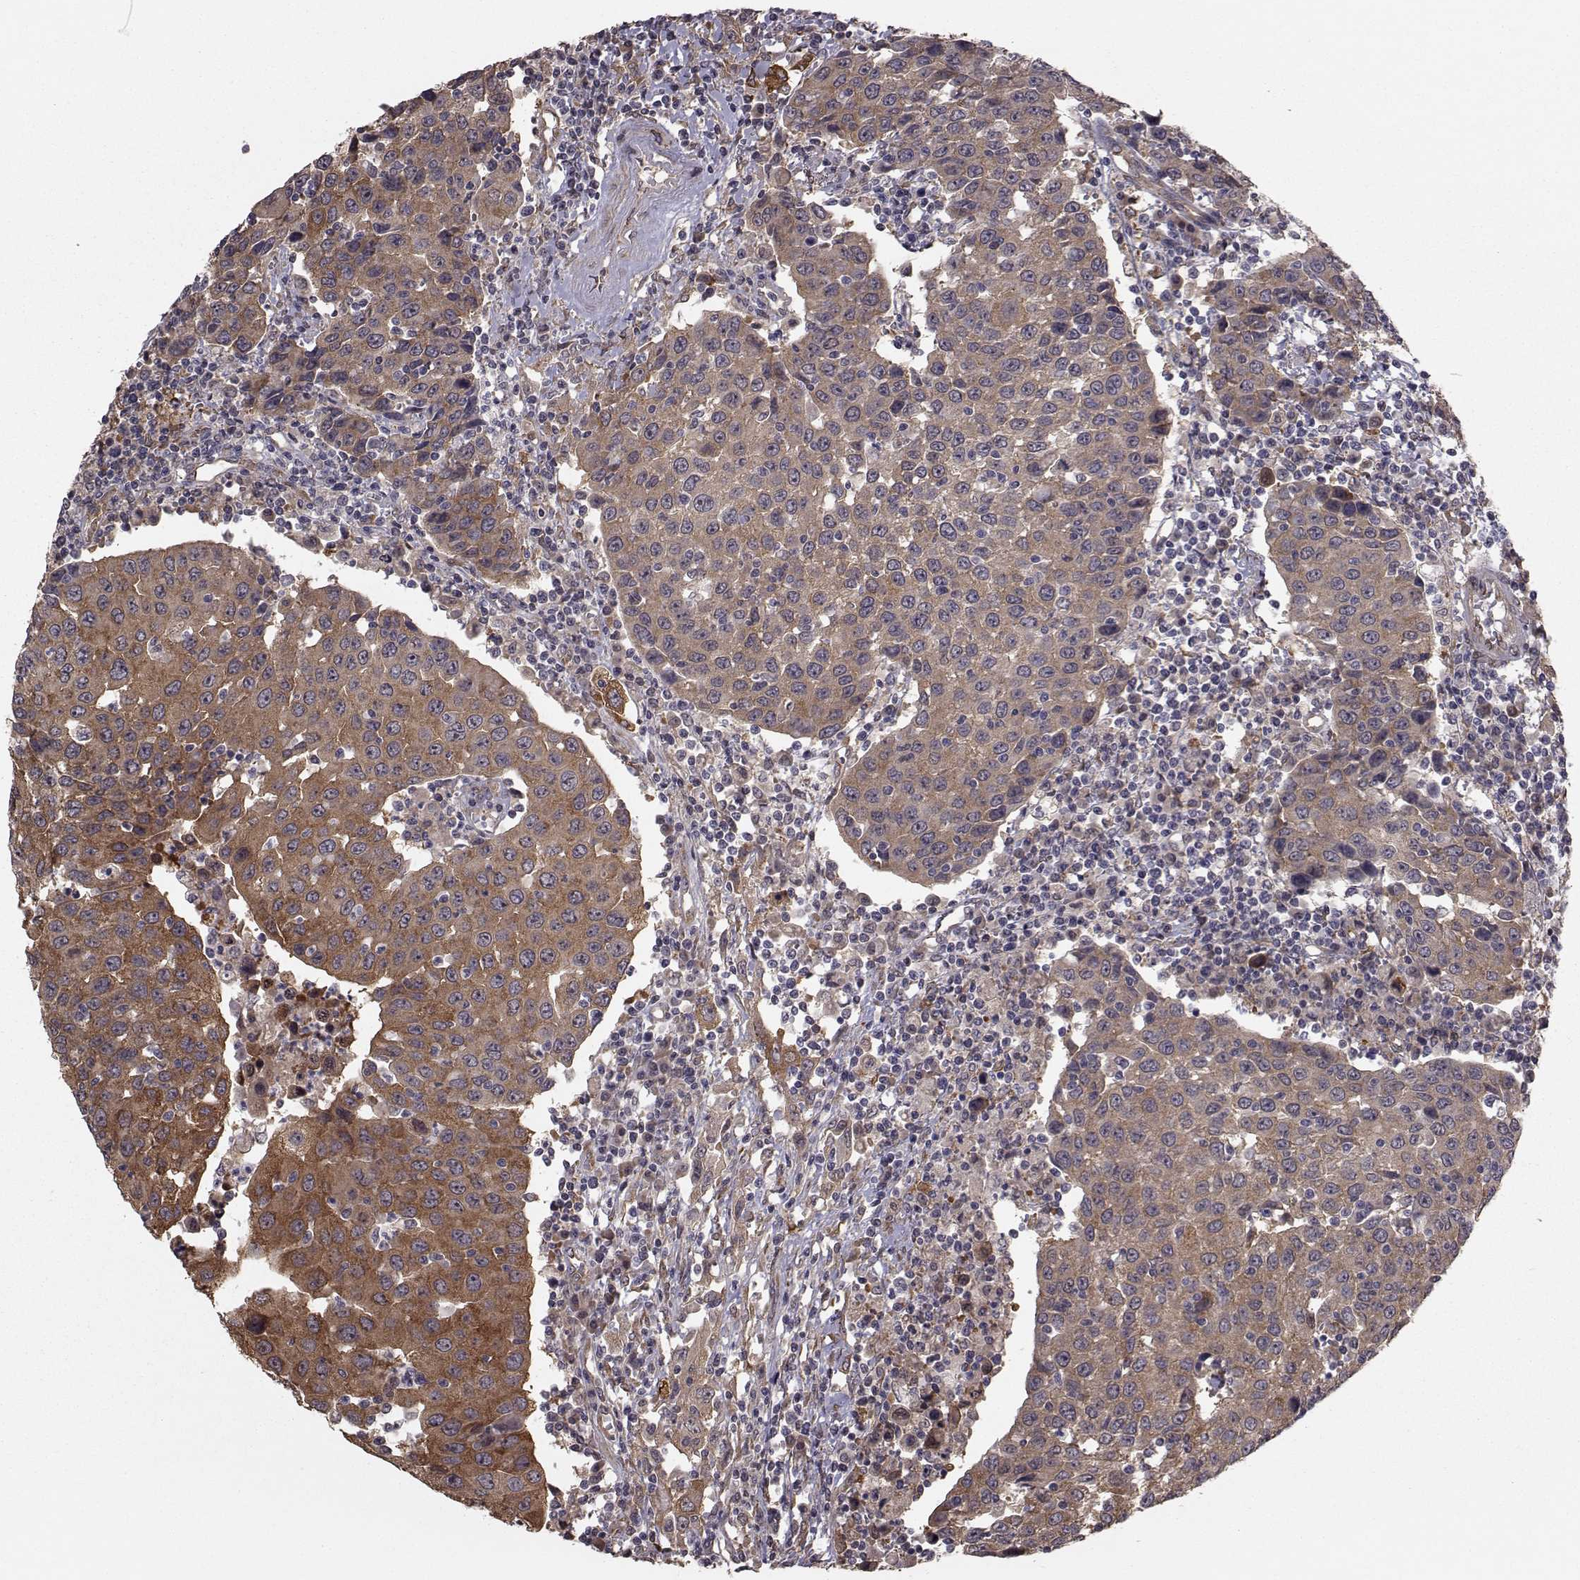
{"staining": {"intensity": "moderate", "quantity": ">75%", "location": "cytoplasmic/membranous"}, "tissue": "urothelial cancer", "cell_type": "Tumor cells", "image_type": "cancer", "snomed": [{"axis": "morphology", "description": "Urothelial carcinoma, High grade"}, {"axis": "topography", "description": "Urinary bladder"}], "caption": "Protein staining reveals moderate cytoplasmic/membranous staining in approximately >75% of tumor cells in urothelial cancer.", "gene": "TRIP10", "patient": {"sex": "female", "age": 85}}